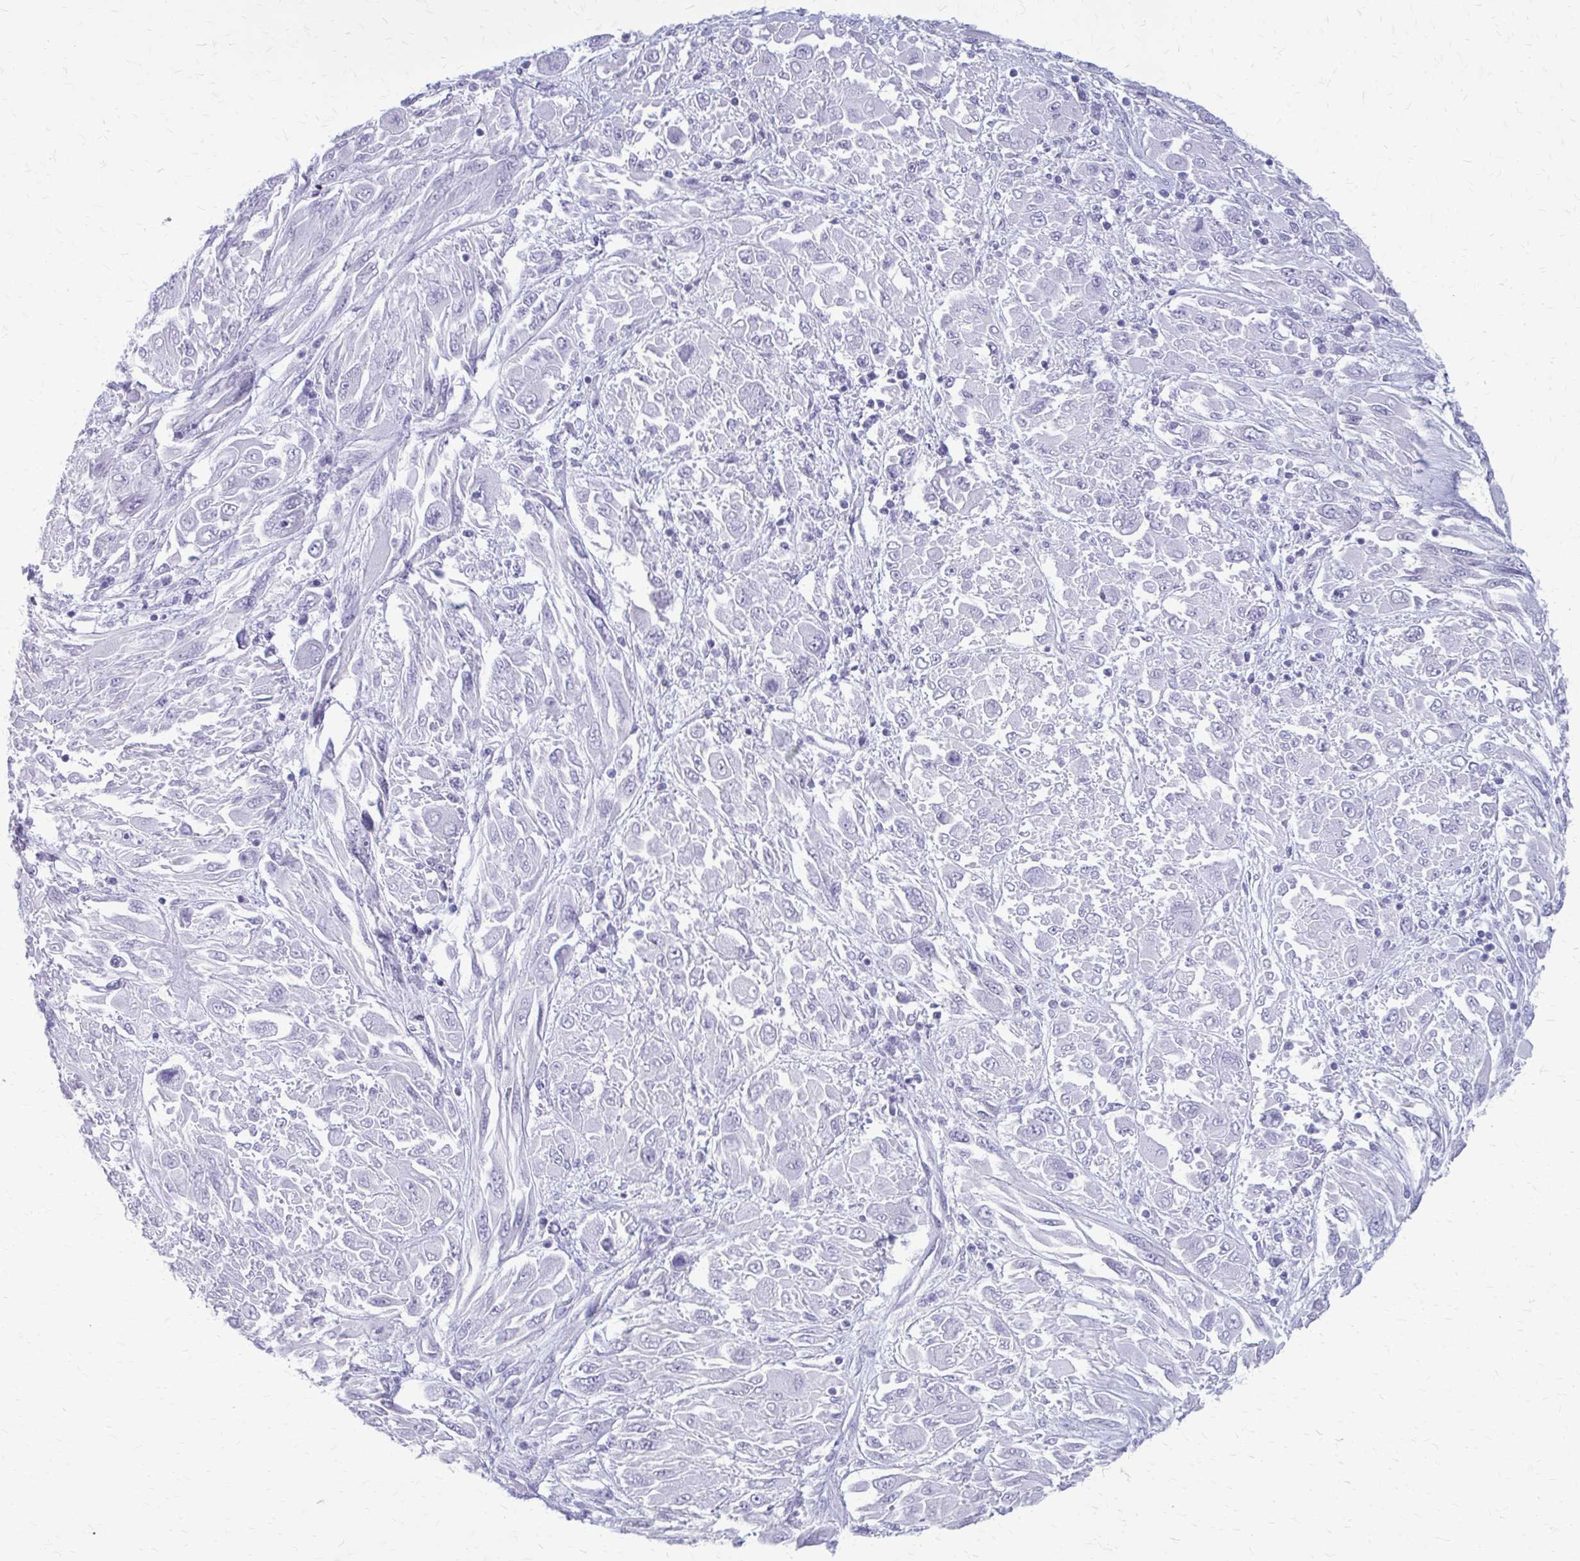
{"staining": {"intensity": "negative", "quantity": "none", "location": "none"}, "tissue": "melanoma", "cell_type": "Tumor cells", "image_type": "cancer", "snomed": [{"axis": "morphology", "description": "Malignant melanoma, NOS"}, {"axis": "topography", "description": "Skin"}], "caption": "Immunohistochemistry histopathology image of malignant melanoma stained for a protein (brown), which exhibits no expression in tumor cells.", "gene": "KRT5", "patient": {"sex": "female", "age": 91}}